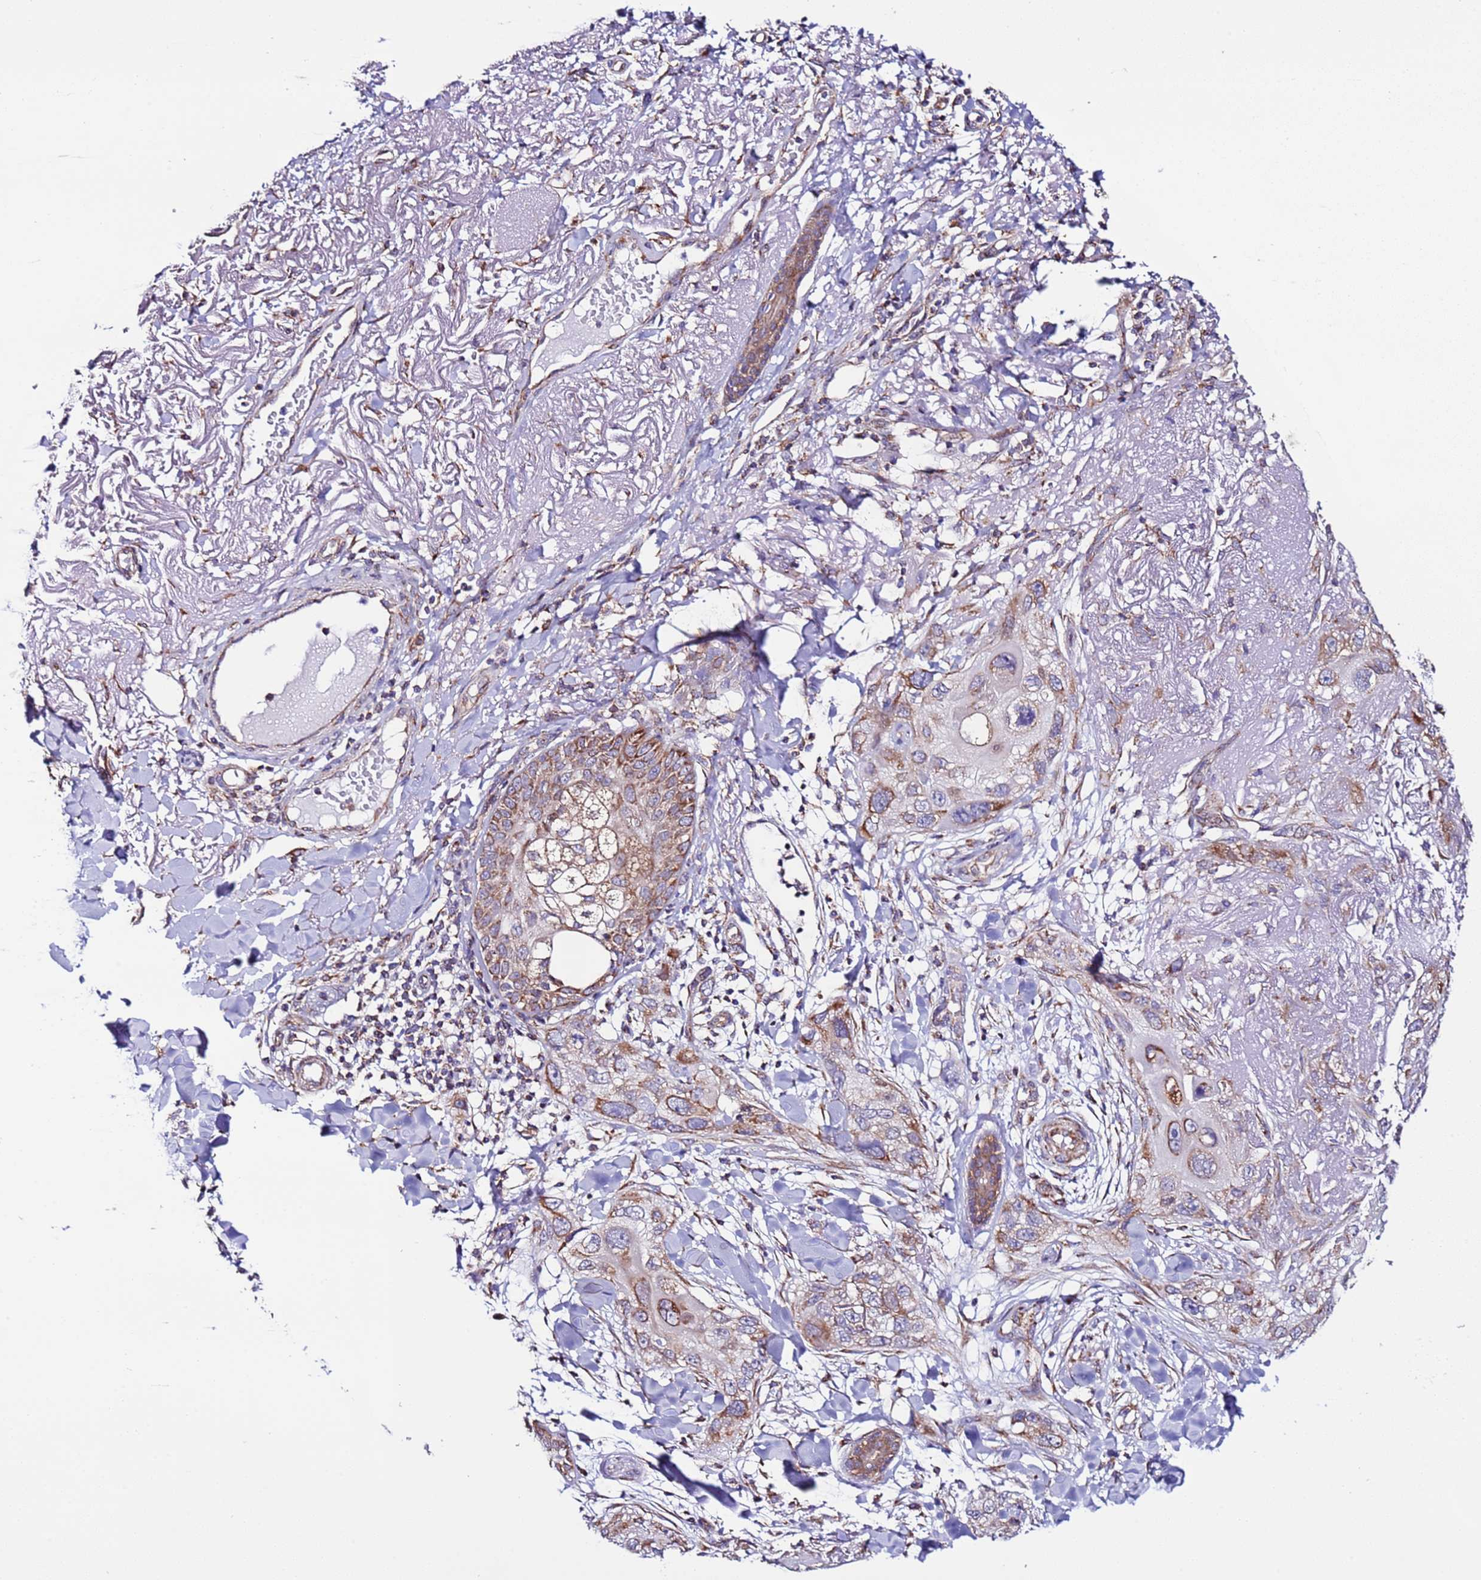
{"staining": {"intensity": "moderate", "quantity": ">75%", "location": "cytoplasmic/membranous"}, "tissue": "skin cancer", "cell_type": "Tumor cells", "image_type": "cancer", "snomed": [{"axis": "morphology", "description": "Normal tissue, NOS"}, {"axis": "morphology", "description": "Squamous cell carcinoma, NOS"}, {"axis": "topography", "description": "Skin"}], "caption": "IHC of human squamous cell carcinoma (skin) reveals medium levels of moderate cytoplasmic/membranous expression in approximately >75% of tumor cells.", "gene": "AHI1", "patient": {"sex": "male", "age": 72}}